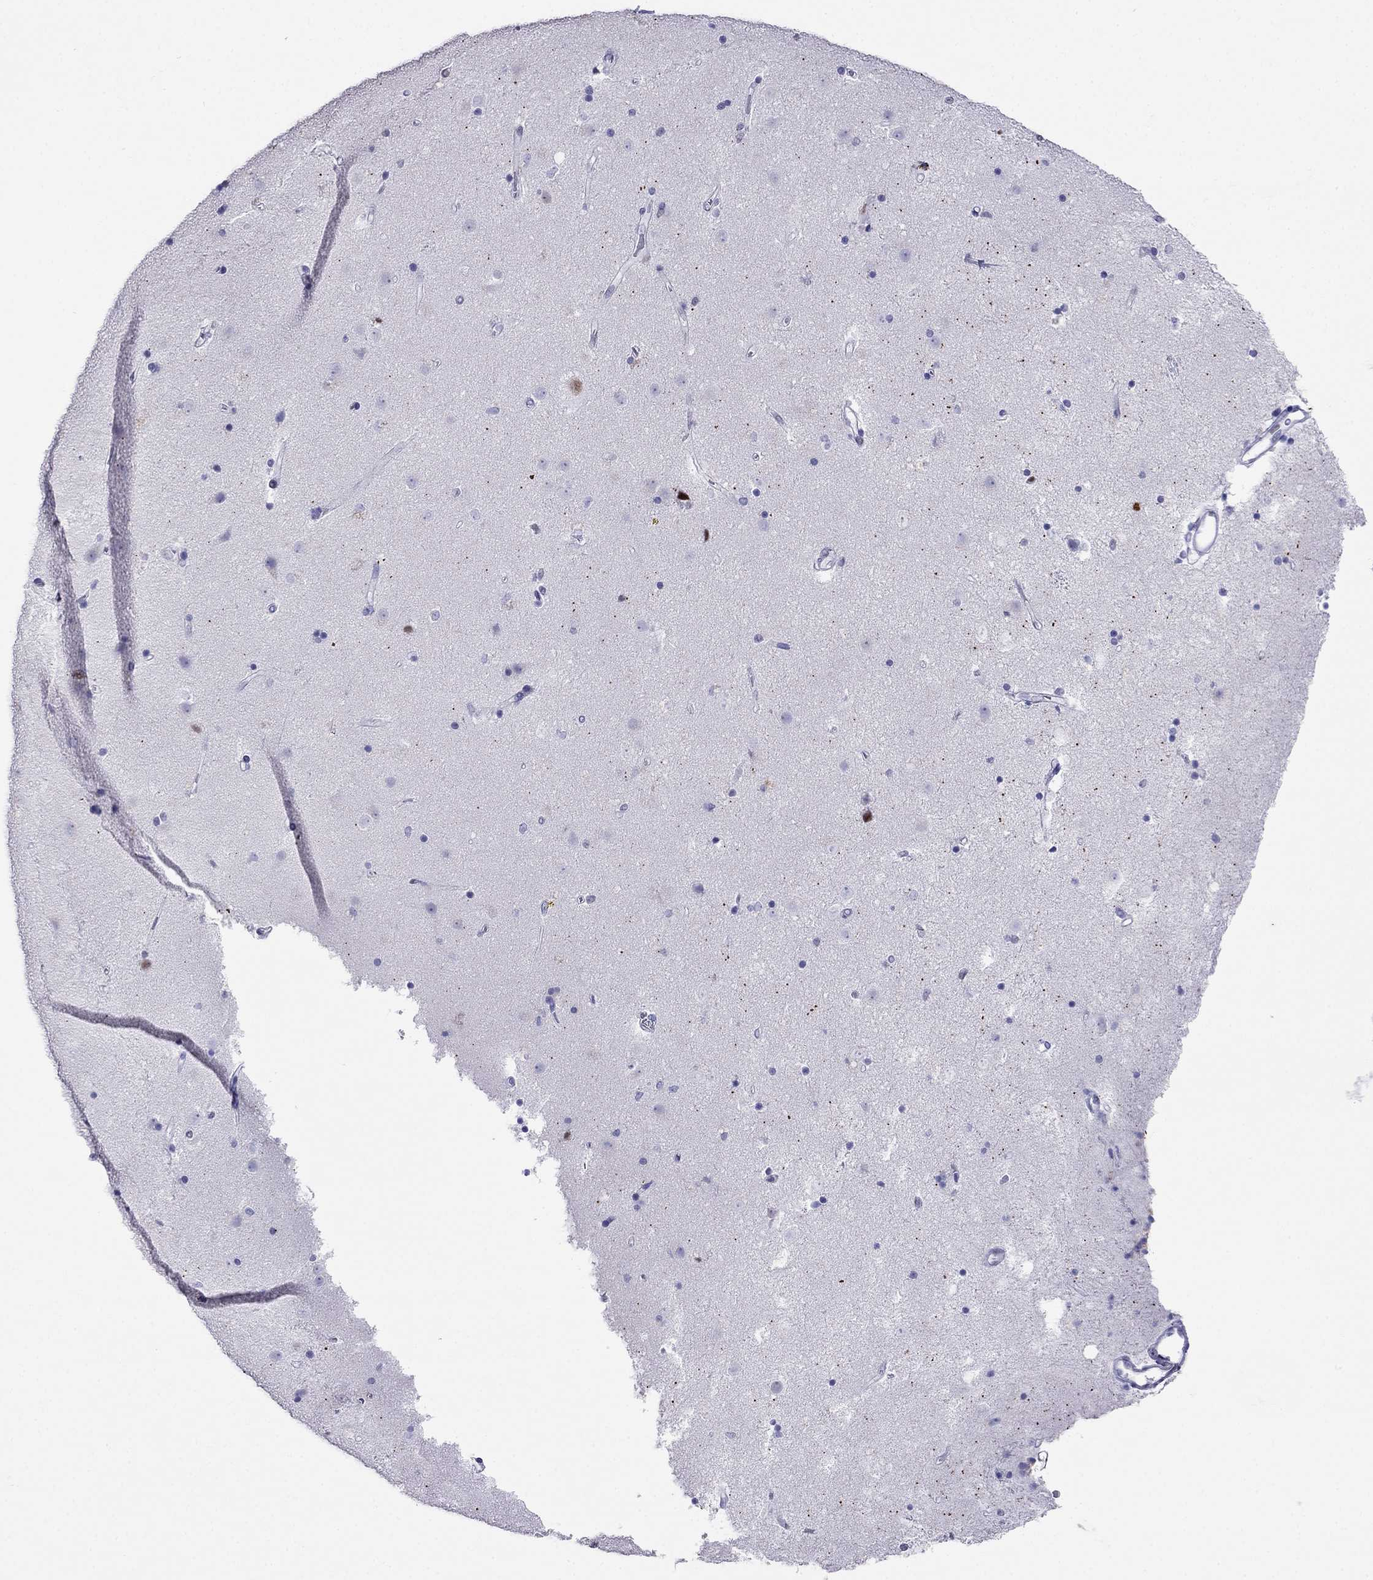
{"staining": {"intensity": "negative", "quantity": "none", "location": "none"}, "tissue": "caudate", "cell_type": "Glial cells", "image_type": "normal", "snomed": [{"axis": "morphology", "description": "Normal tissue, NOS"}, {"axis": "topography", "description": "Lateral ventricle wall"}], "caption": "An immunohistochemistry (IHC) image of unremarkable caudate is shown. There is no staining in glial cells of caudate.", "gene": "PPM1G", "patient": {"sex": "female", "age": 71}}